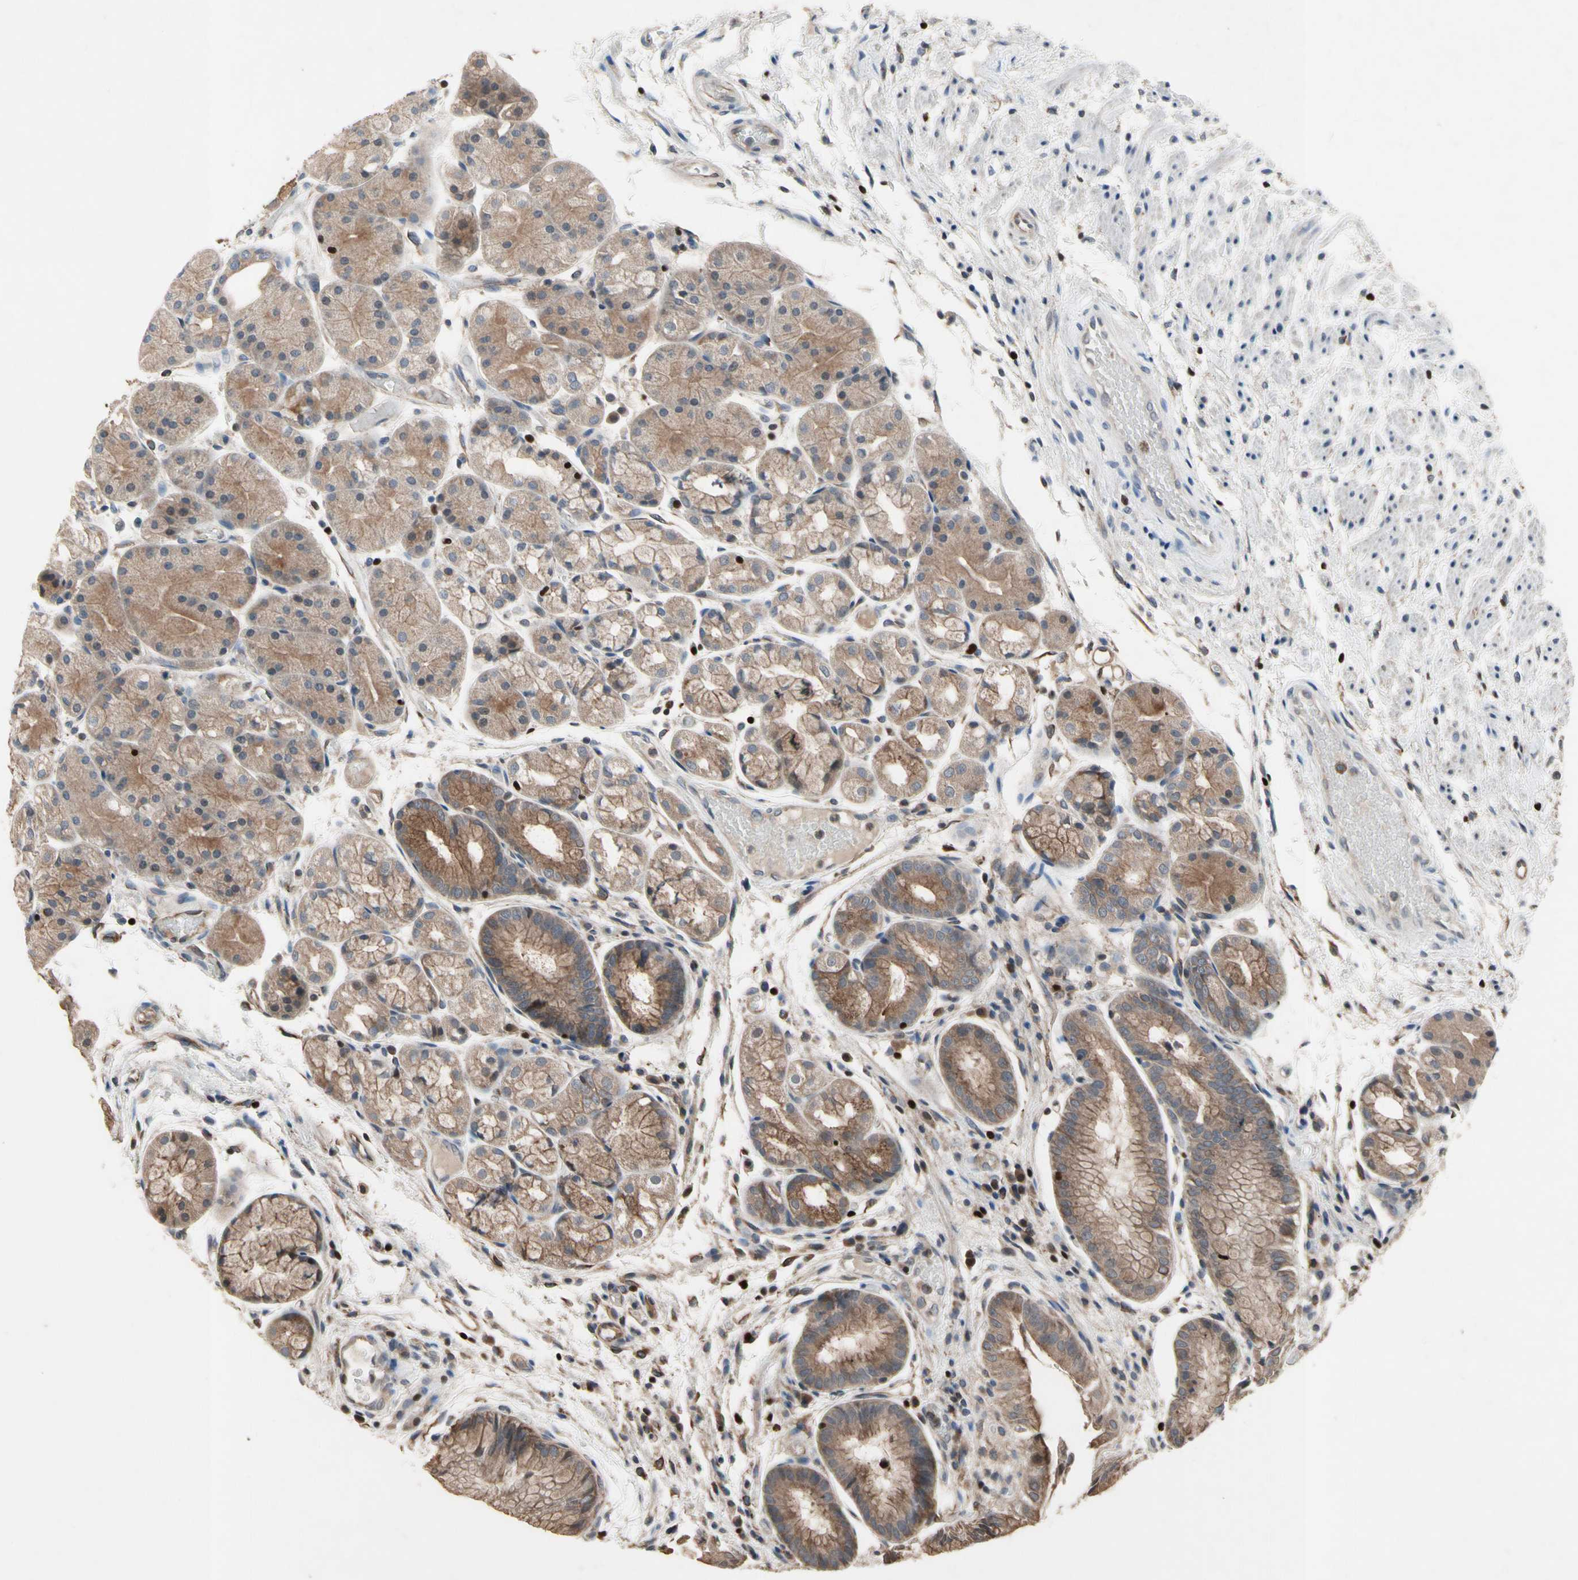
{"staining": {"intensity": "moderate", "quantity": "25%-75%", "location": "cytoplasmic/membranous"}, "tissue": "stomach", "cell_type": "Glandular cells", "image_type": "normal", "snomed": [{"axis": "morphology", "description": "Normal tissue, NOS"}, {"axis": "topography", "description": "Stomach, upper"}], "caption": "Immunohistochemistry (DAB) staining of normal stomach demonstrates moderate cytoplasmic/membranous protein expression in about 25%-75% of glandular cells.", "gene": "TBX21", "patient": {"sex": "male", "age": 72}}